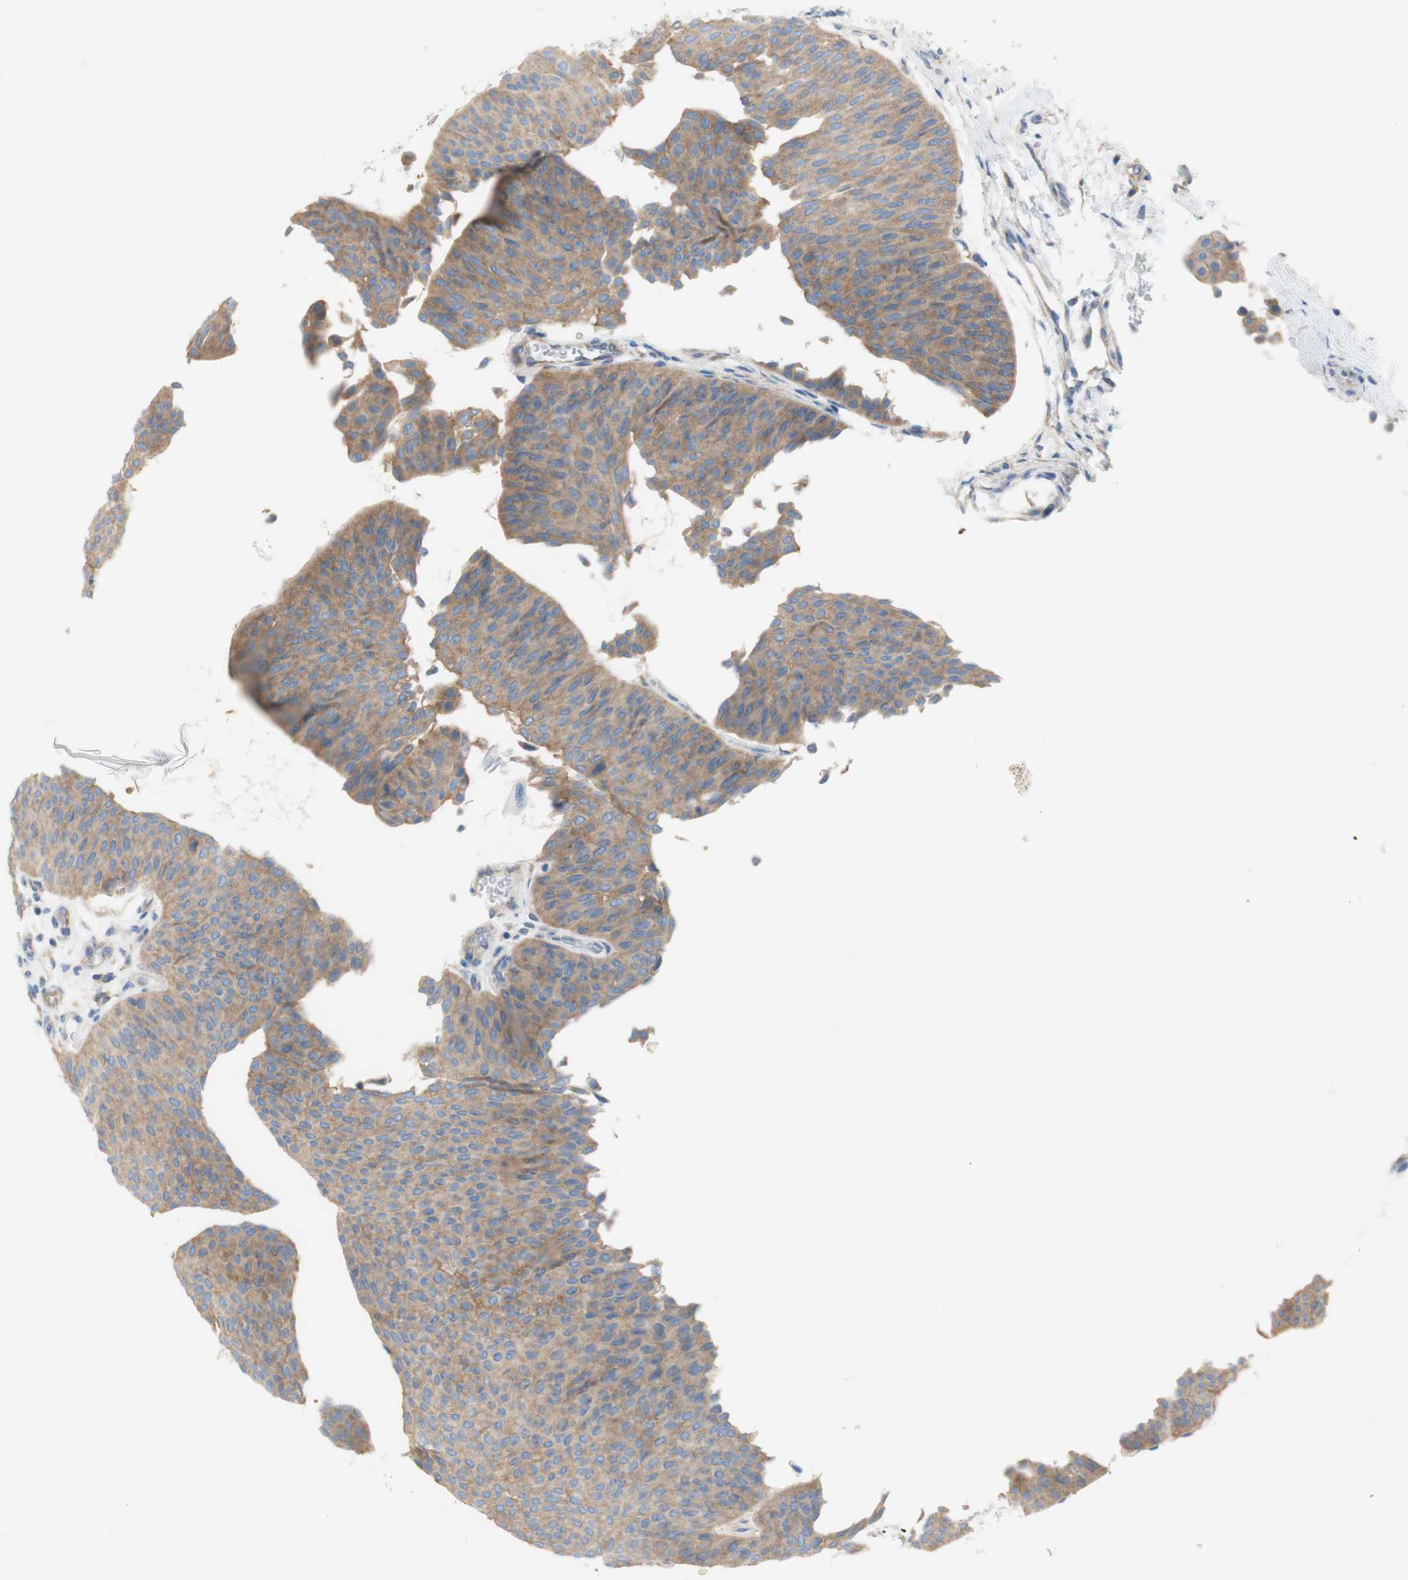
{"staining": {"intensity": "moderate", "quantity": ">75%", "location": "cytoplasmic/membranous"}, "tissue": "urothelial cancer", "cell_type": "Tumor cells", "image_type": "cancer", "snomed": [{"axis": "morphology", "description": "Urothelial carcinoma, Low grade"}, {"axis": "topography", "description": "Urinary bladder"}], "caption": "There is medium levels of moderate cytoplasmic/membranous positivity in tumor cells of urothelial cancer, as demonstrated by immunohistochemical staining (brown color).", "gene": "ATP2B1", "patient": {"sex": "female", "age": 60}}